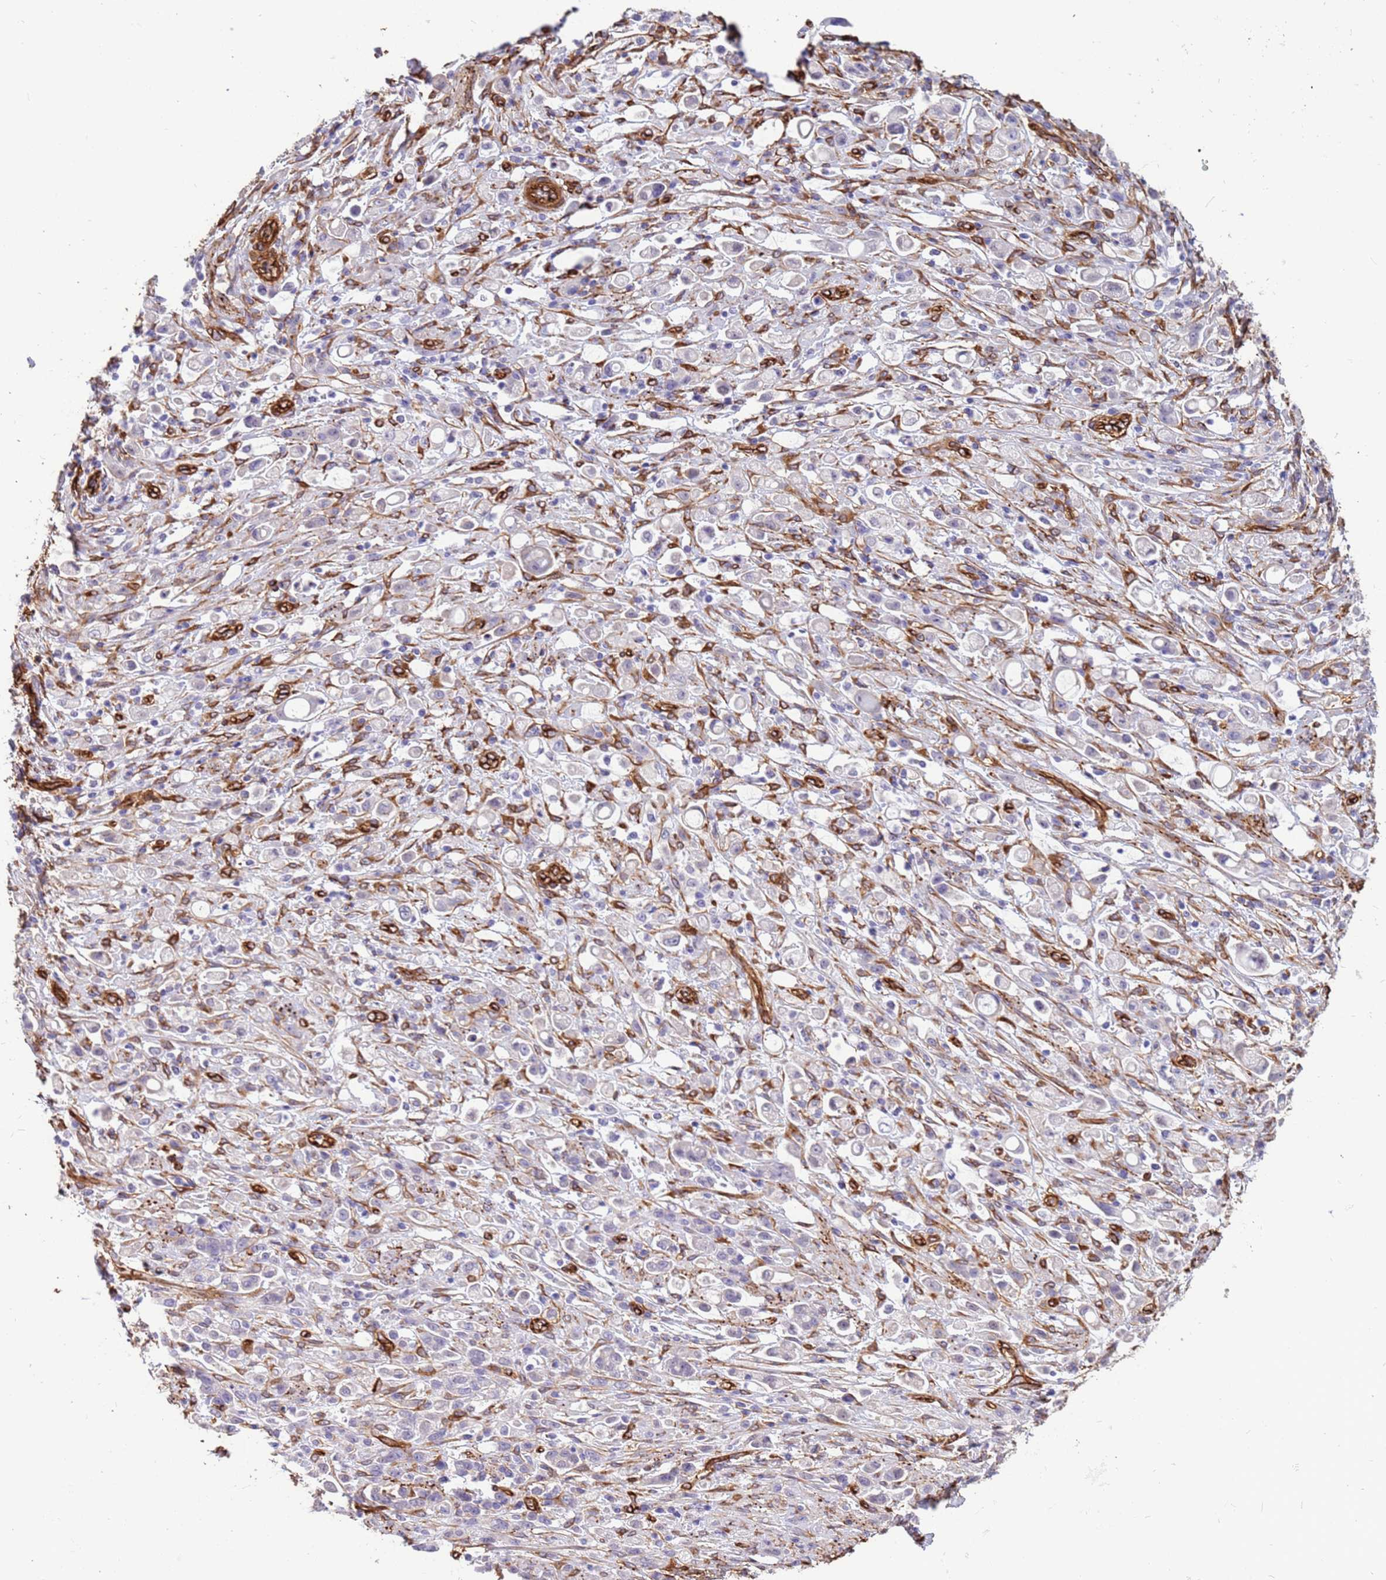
{"staining": {"intensity": "negative", "quantity": "none", "location": "none"}, "tissue": "stomach cancer", "cell_type": "Tumor cells", "image_type": "cancer", "snomed": [{"axis": "morphology", "description": "Adenocarcinoma, NOS"}, {"axis": "topography", "description": "Stomach"}], "caption": "Histopathology image shows no protein staining in tumor cells of stomach adenocarcinoma tissue.", "gene": "EHD2", "patient": {"sex": "female", "age": 60}}